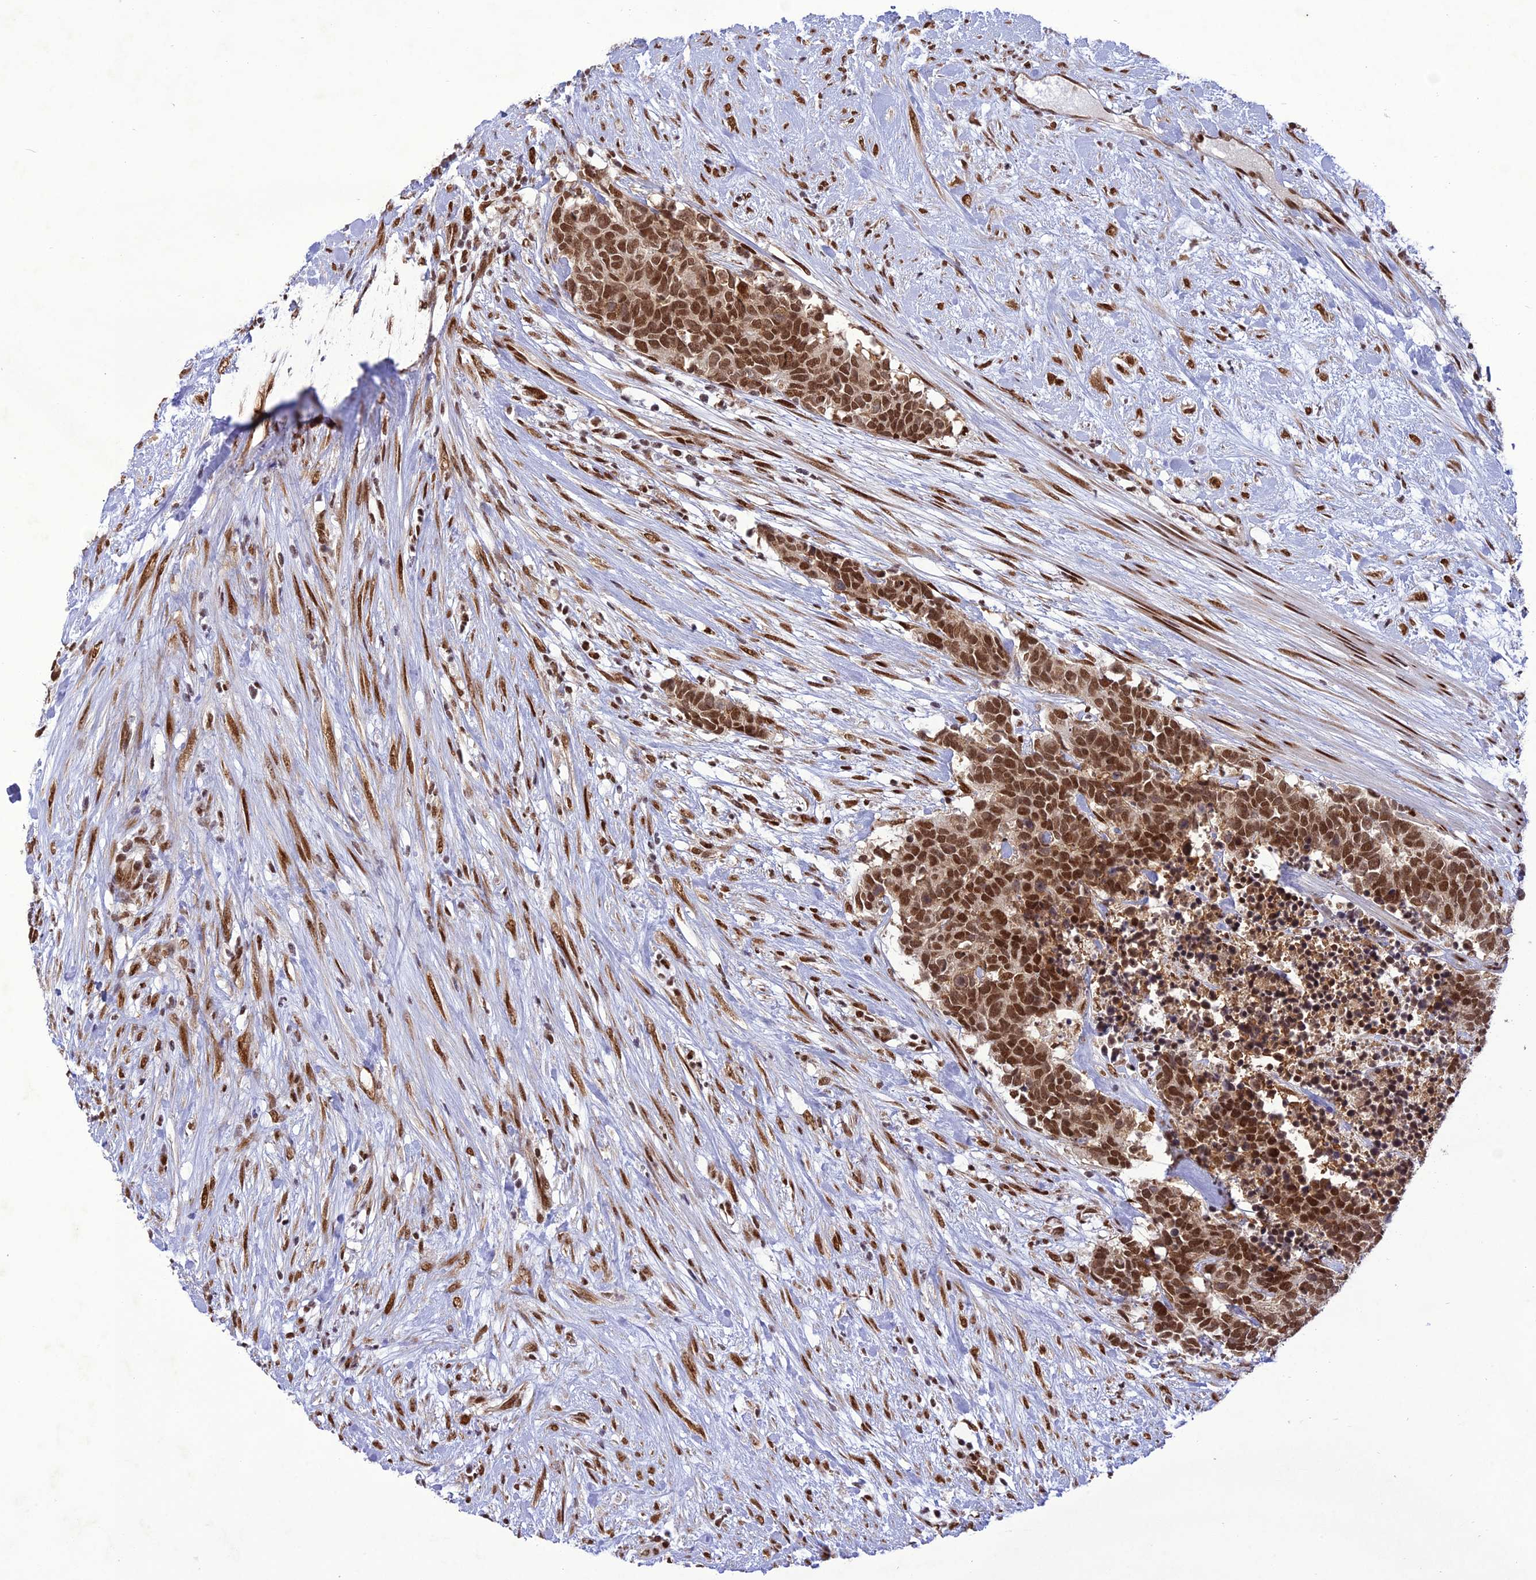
{"staining": {"intensity": "strong", "quantity": ">75%", "location": "nuclear"}, "tissue": "carcinoid", "cell_type": "Tumor cells", "image_type": "cancer", "snomed": [{"axis": "morphology", "description": "Carcinoma, NOS"}, {"axis": "morphology", "description": "Carcinoid, malignant, NOS"}, {"axis": "topography", "description": "Prostate"}], "caption": "Carcinoid stained for a protein demonstrates strong nuclear positivity in tumor cells.", "gene": "DDX1", "patient": {"sex": "male", "age": 57}}